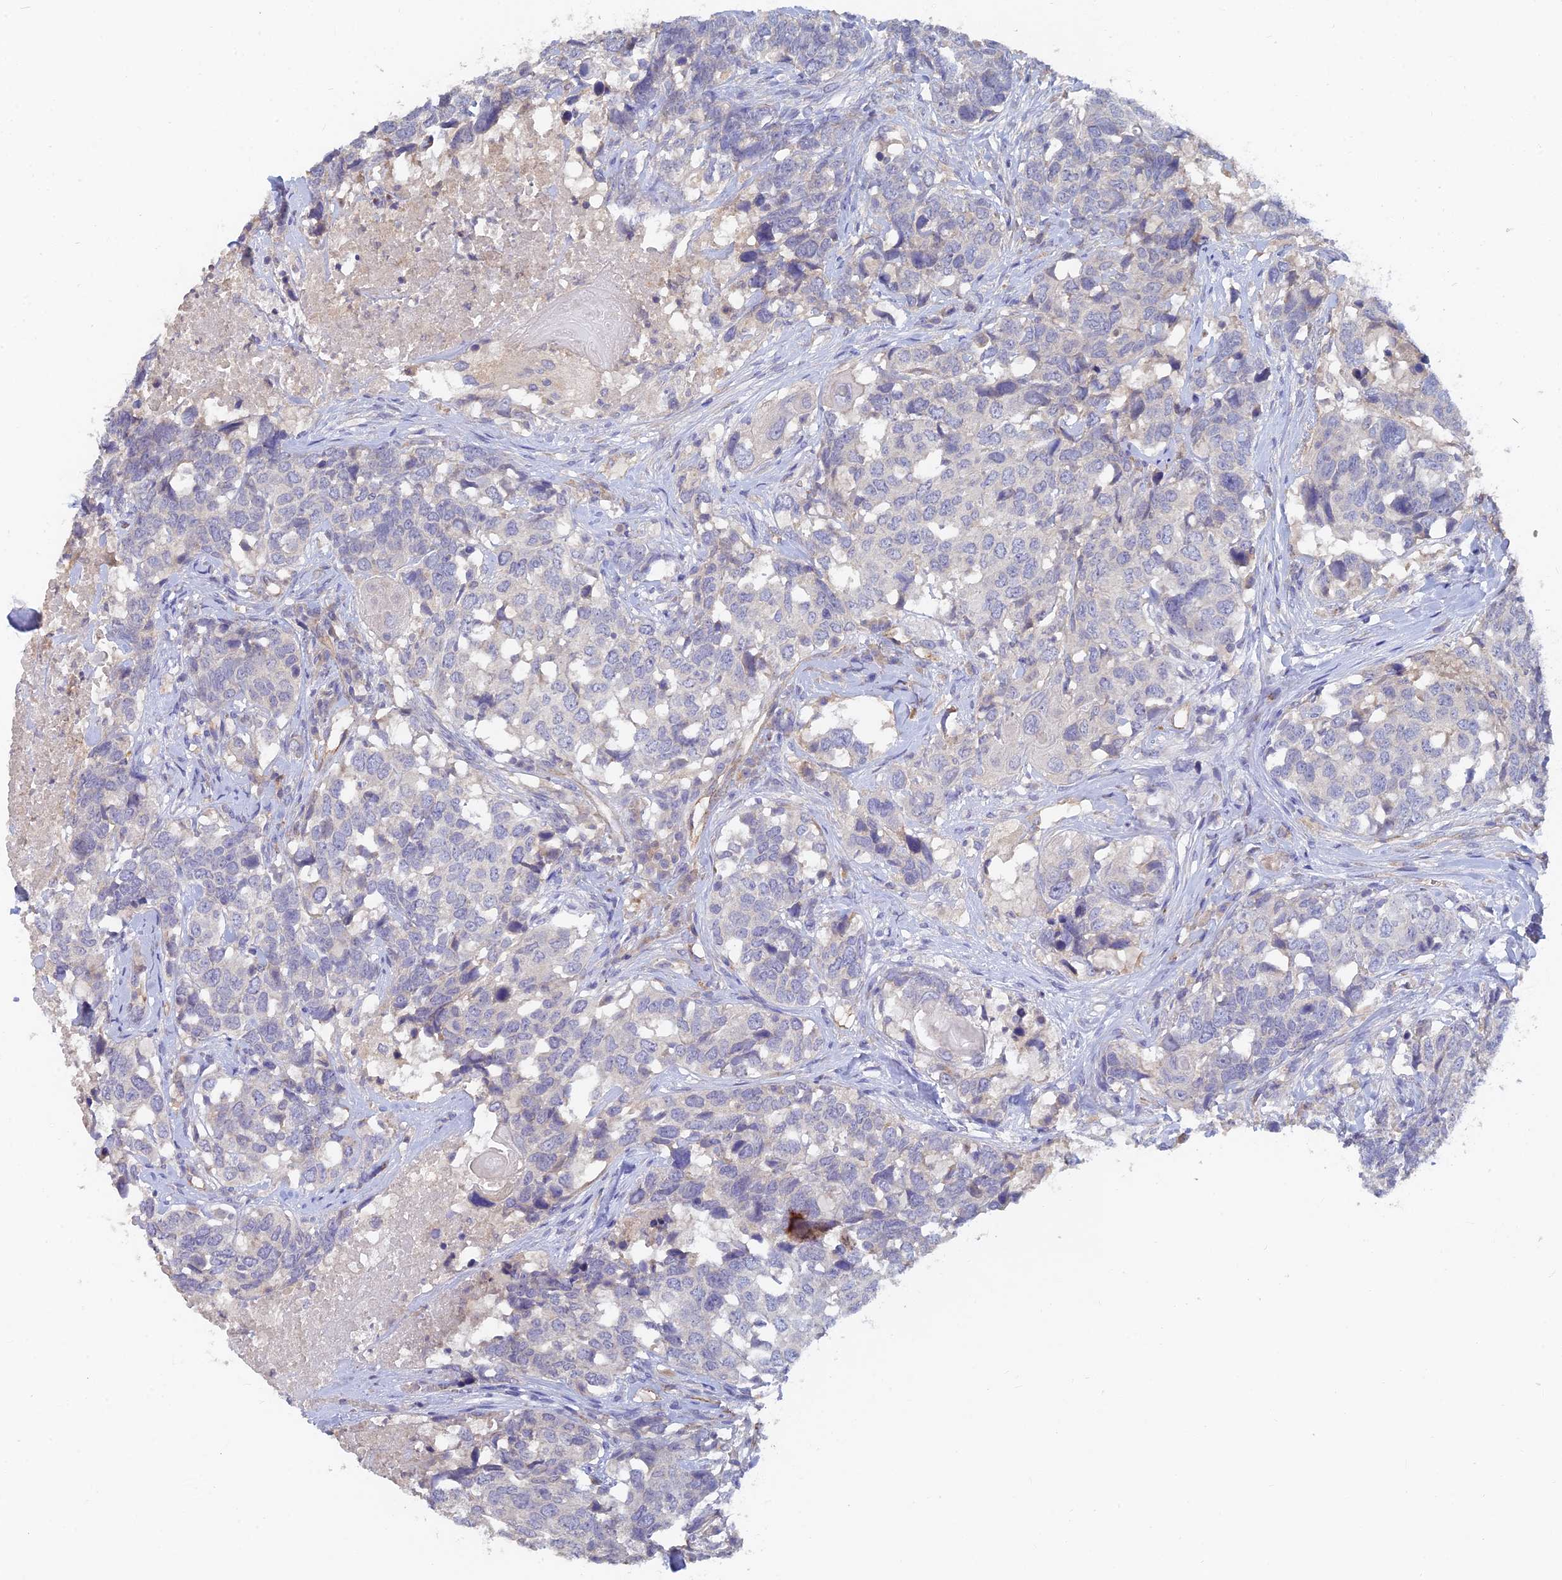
{"staining": {"intensity": "negative", "quantity": "none", "location": "none"}, "tissue": "head and neck cancer", "cell_type": "Tumor cells", "image_type": "cancer", "snomed": [{"axis": "morphology", "description": "Squamous cell carcinoma, NOS"}, {"axis": "topography", "description": "Head-Neck"}], "caption": "Squamous cell carcinoma (head and neck) was stained to show a protein in brown. There is no significant positivity in tumor cells. The staining is performed using DAB (3,3'-diaminobenzidine) brown chromogen with nuclei counter-stained in using hematoxylin.", "gene": "ARRDC1", "patient": {"sex": "male", "age": 66}}